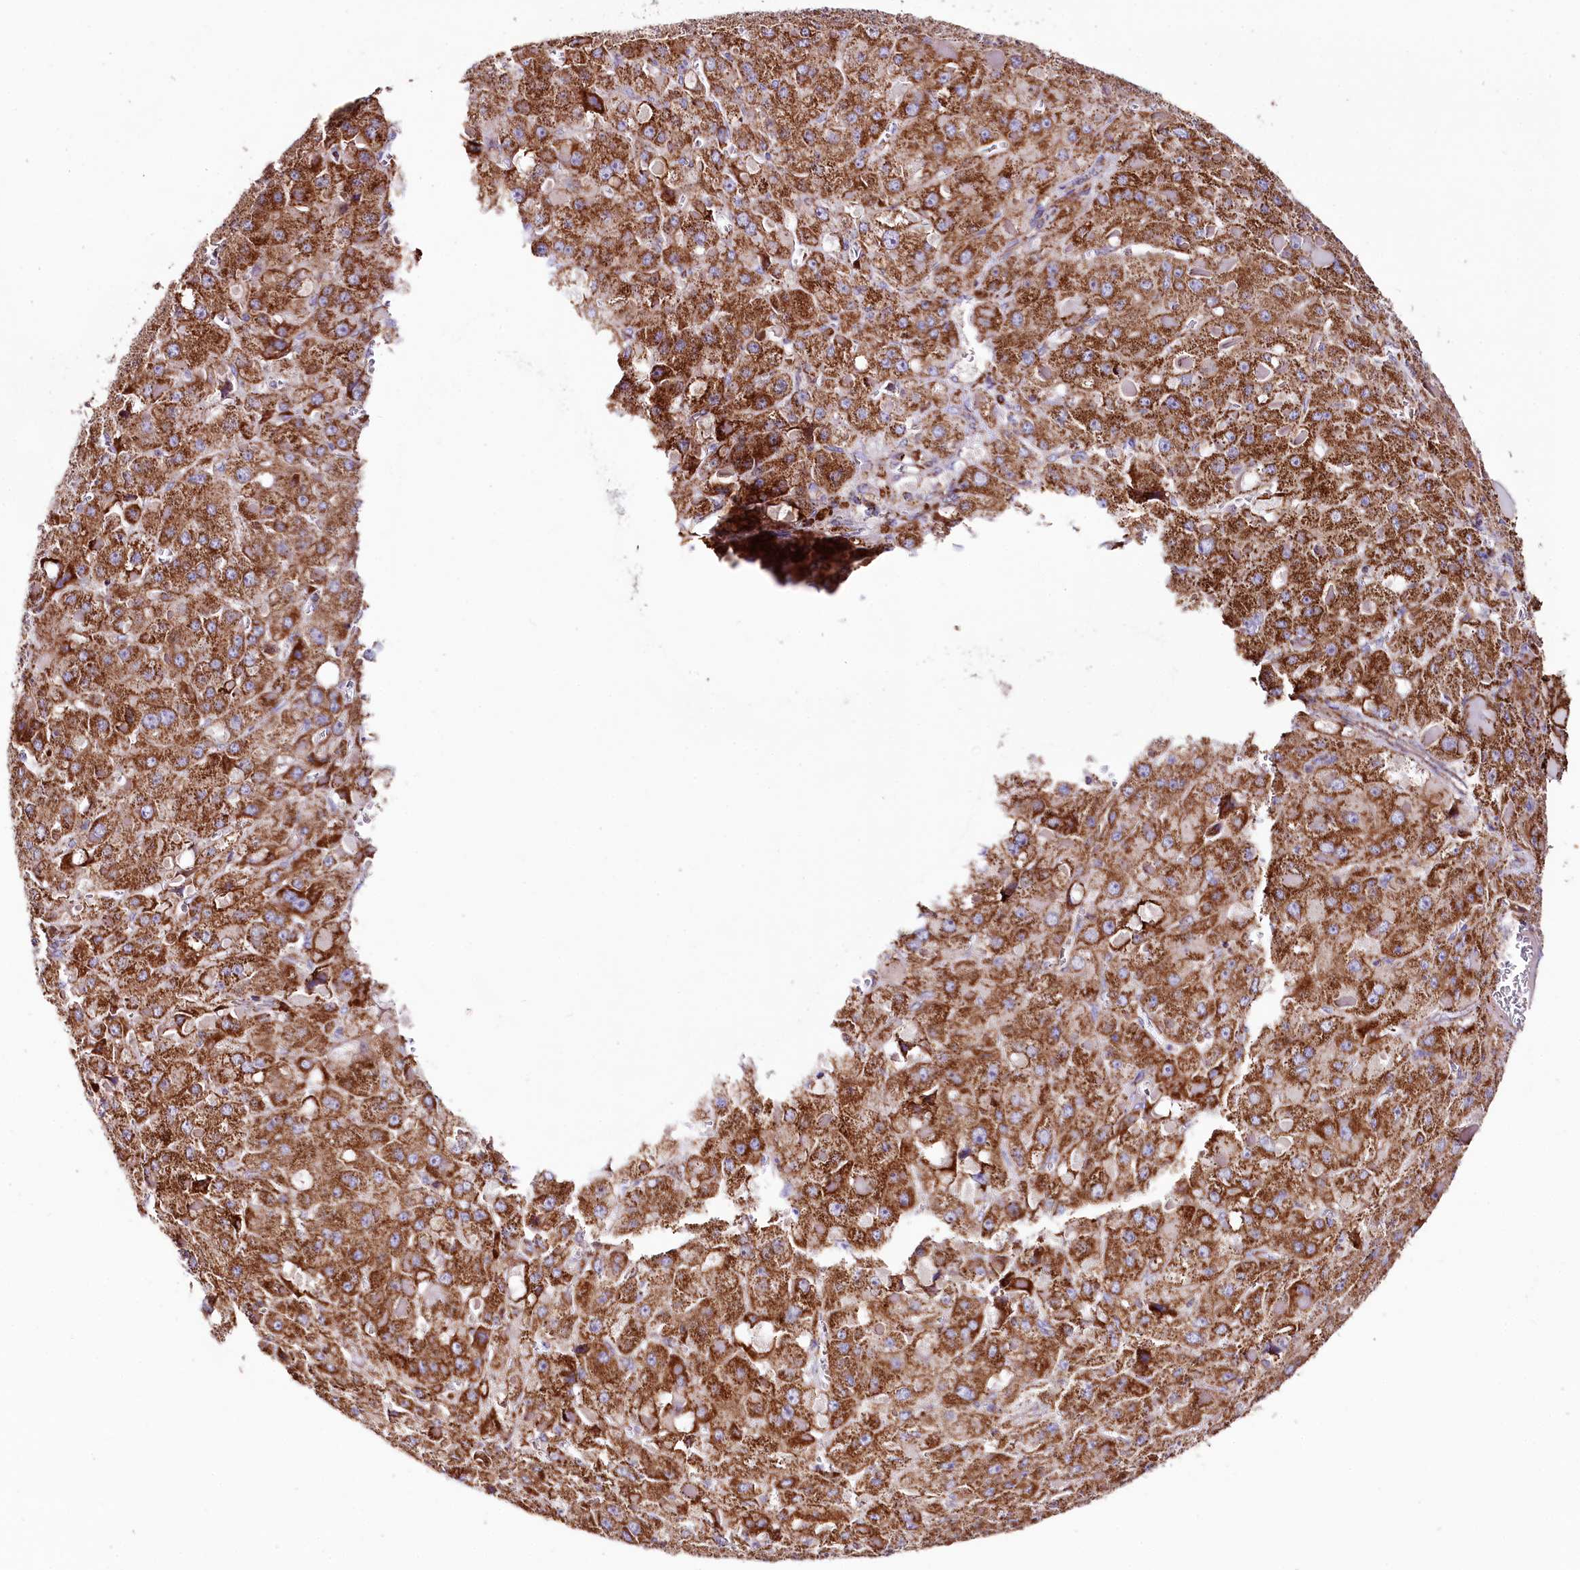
{"staining": {"intensity": "strong", "quantity": ">75%", "location": "cytoplasmic/membranous"}, "tissue": "liver cancer", "cell_type": "Tumor cells", "image_type": "cancer", "snomed": [{"axis": "morphology", "description": "Carcinoma, Hepatocellular, NOS"}, {"axis": "topography", "description": "Liver"}], "caption": "Liver hepatocellular carcinoma stained for a protein displays strong cytoplasmic/membranous positivity in tumor cells.", "gene": "APLP2", "patient": {"sex": "female", "age": 73}}